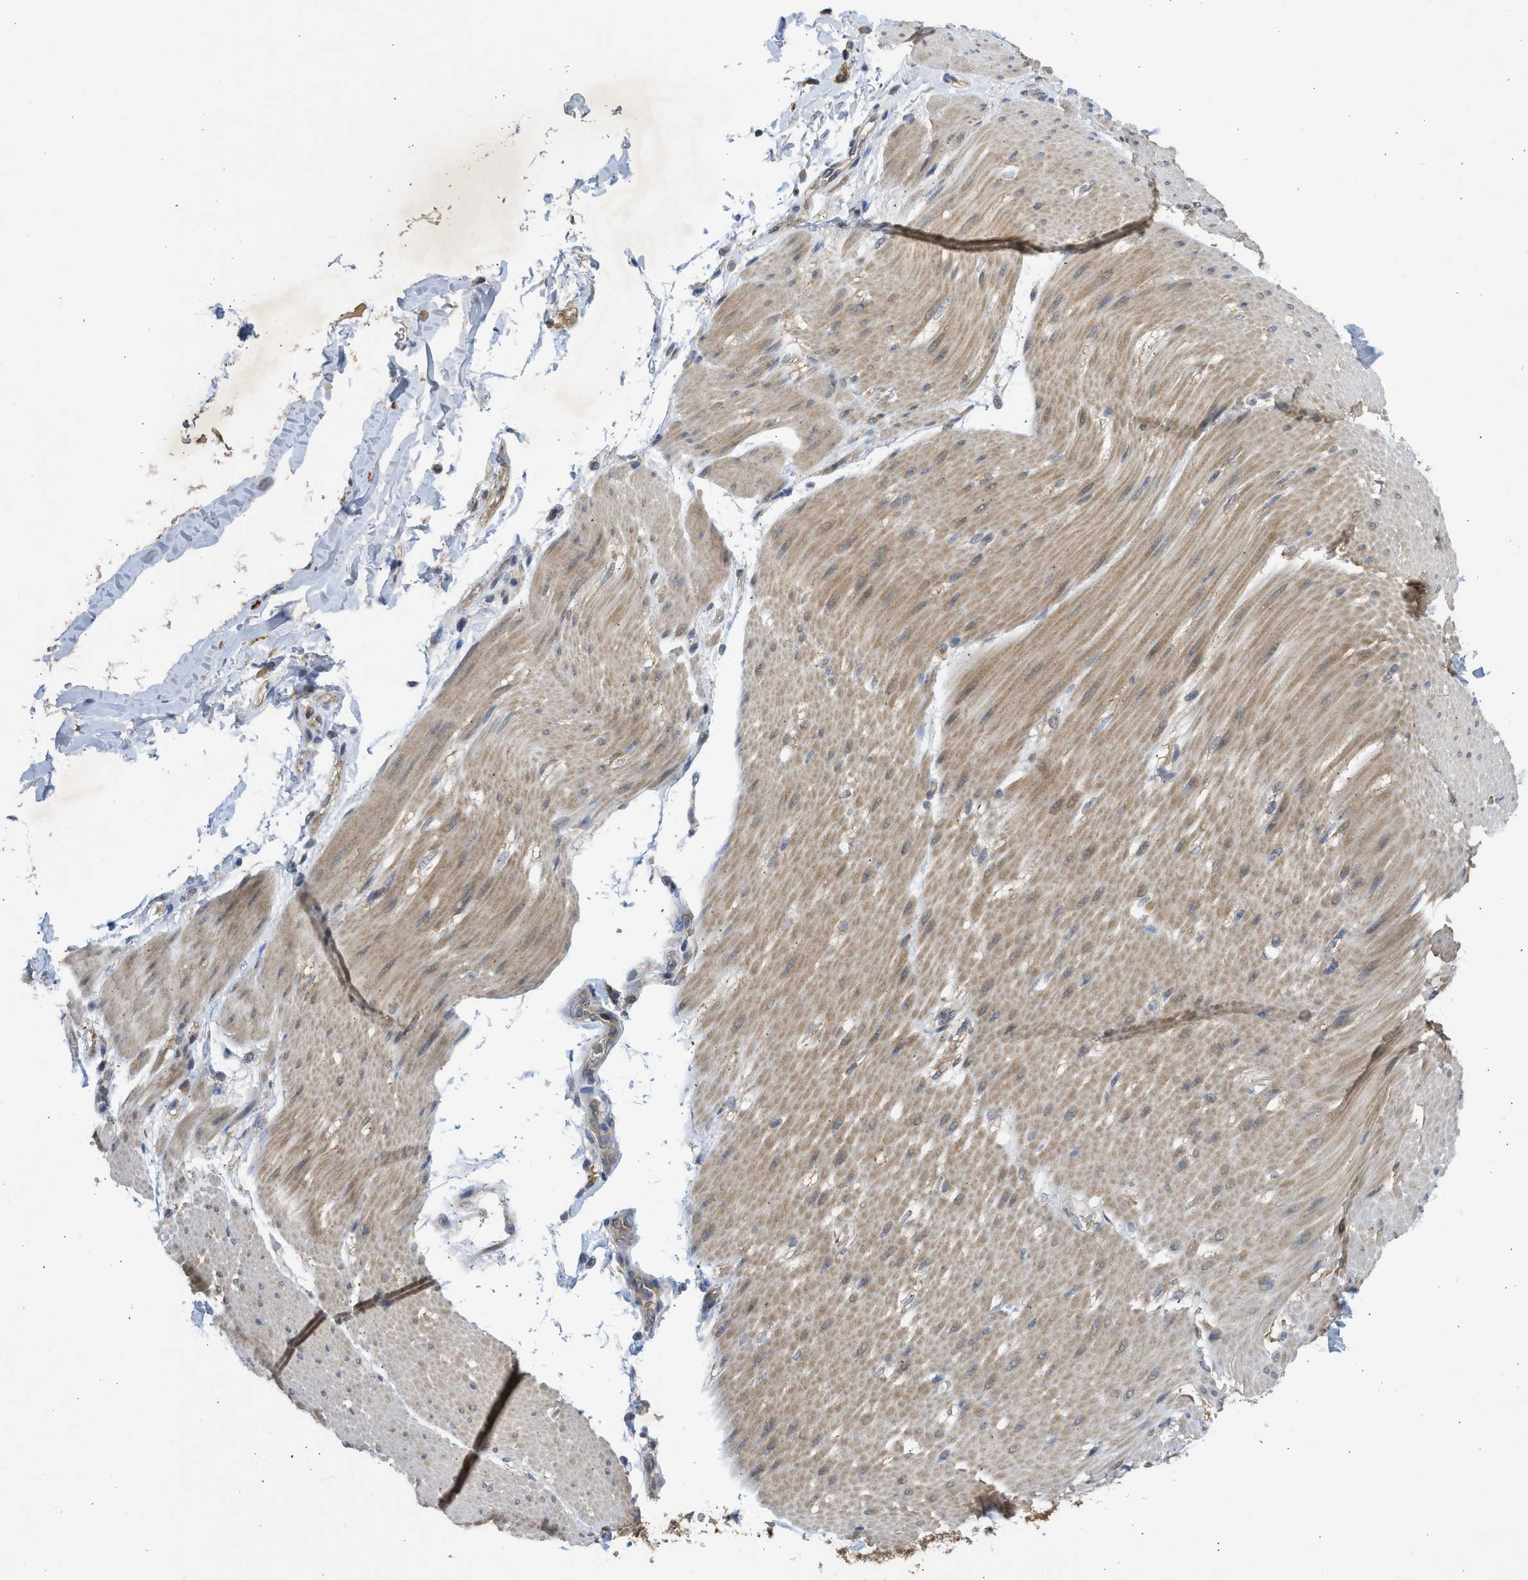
{"staining": {"intensity": "negative", "quantity": "none", "location": "none"}, "tissue": "adipose tissue", "cell_type": "Adipocytes", "image_type": "normal", "snomed": [{"axis": "morphology", "description": "Normal tissue, NOS"}, {"axis": "morphology", "description": "Adenocarcinoma, NOS"}, {"axis": "topography", "description": "Duodenum"}, {"axis": "topography", "description": "Peripheral nerve tissue"}], "caption": "There is no significant expression in adipocytes of adipose tissue. The staining is performed using DAB (3,3'-diaminobenzidine) brown chromogen with nuclei counter-stained in using hematoxylin.", "gene": "MAPK7", "patient": {"sex": "female", "age": 60}}